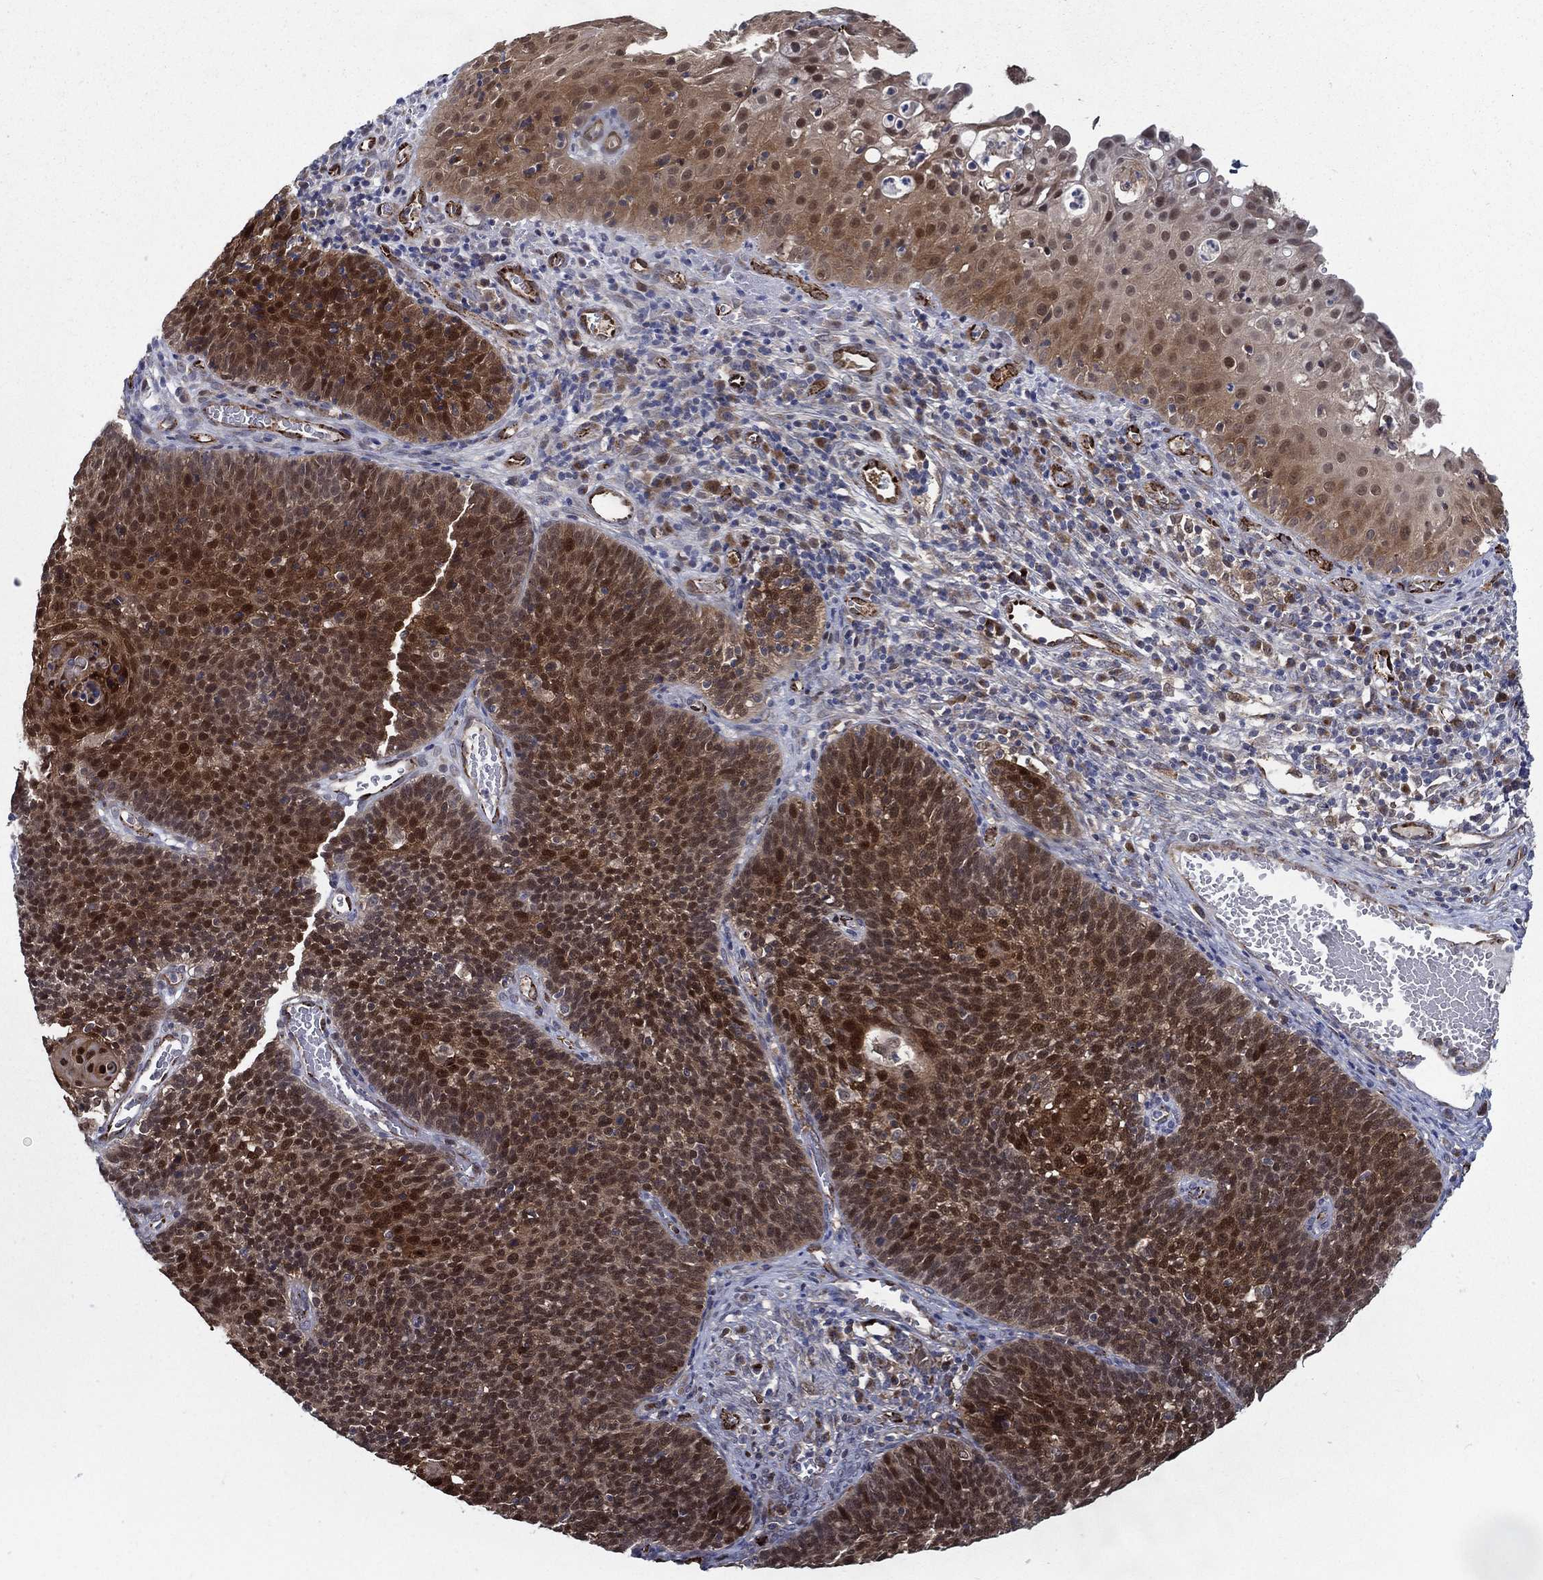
{"staining": {"intensity": "strong", "quantity": ">75%", "location": "cytoplasmic/membranous,nuclear"}, "tissue": "cervical cancer", "cell_type": "Tumor cells", "image_type": "cancer", "snomed": [{"axis": "morphology", "description": "Normal tissue, NOS"}, {"axis": "morphology", "description": "Squamous cell carcinoma, NOS"}, {"axis": "topography", "description": "Cervix"}], "caption": "This image exhibits immunohistochemistry (IHC) staining of human squamous cell carcinoma (cervical), with high strong cytoplasmic/membranous and nuclear expression in about >75% of tumor cells.", "gene": "ARHGAP11A", "patient": {"sex": "female", "age": 39}}